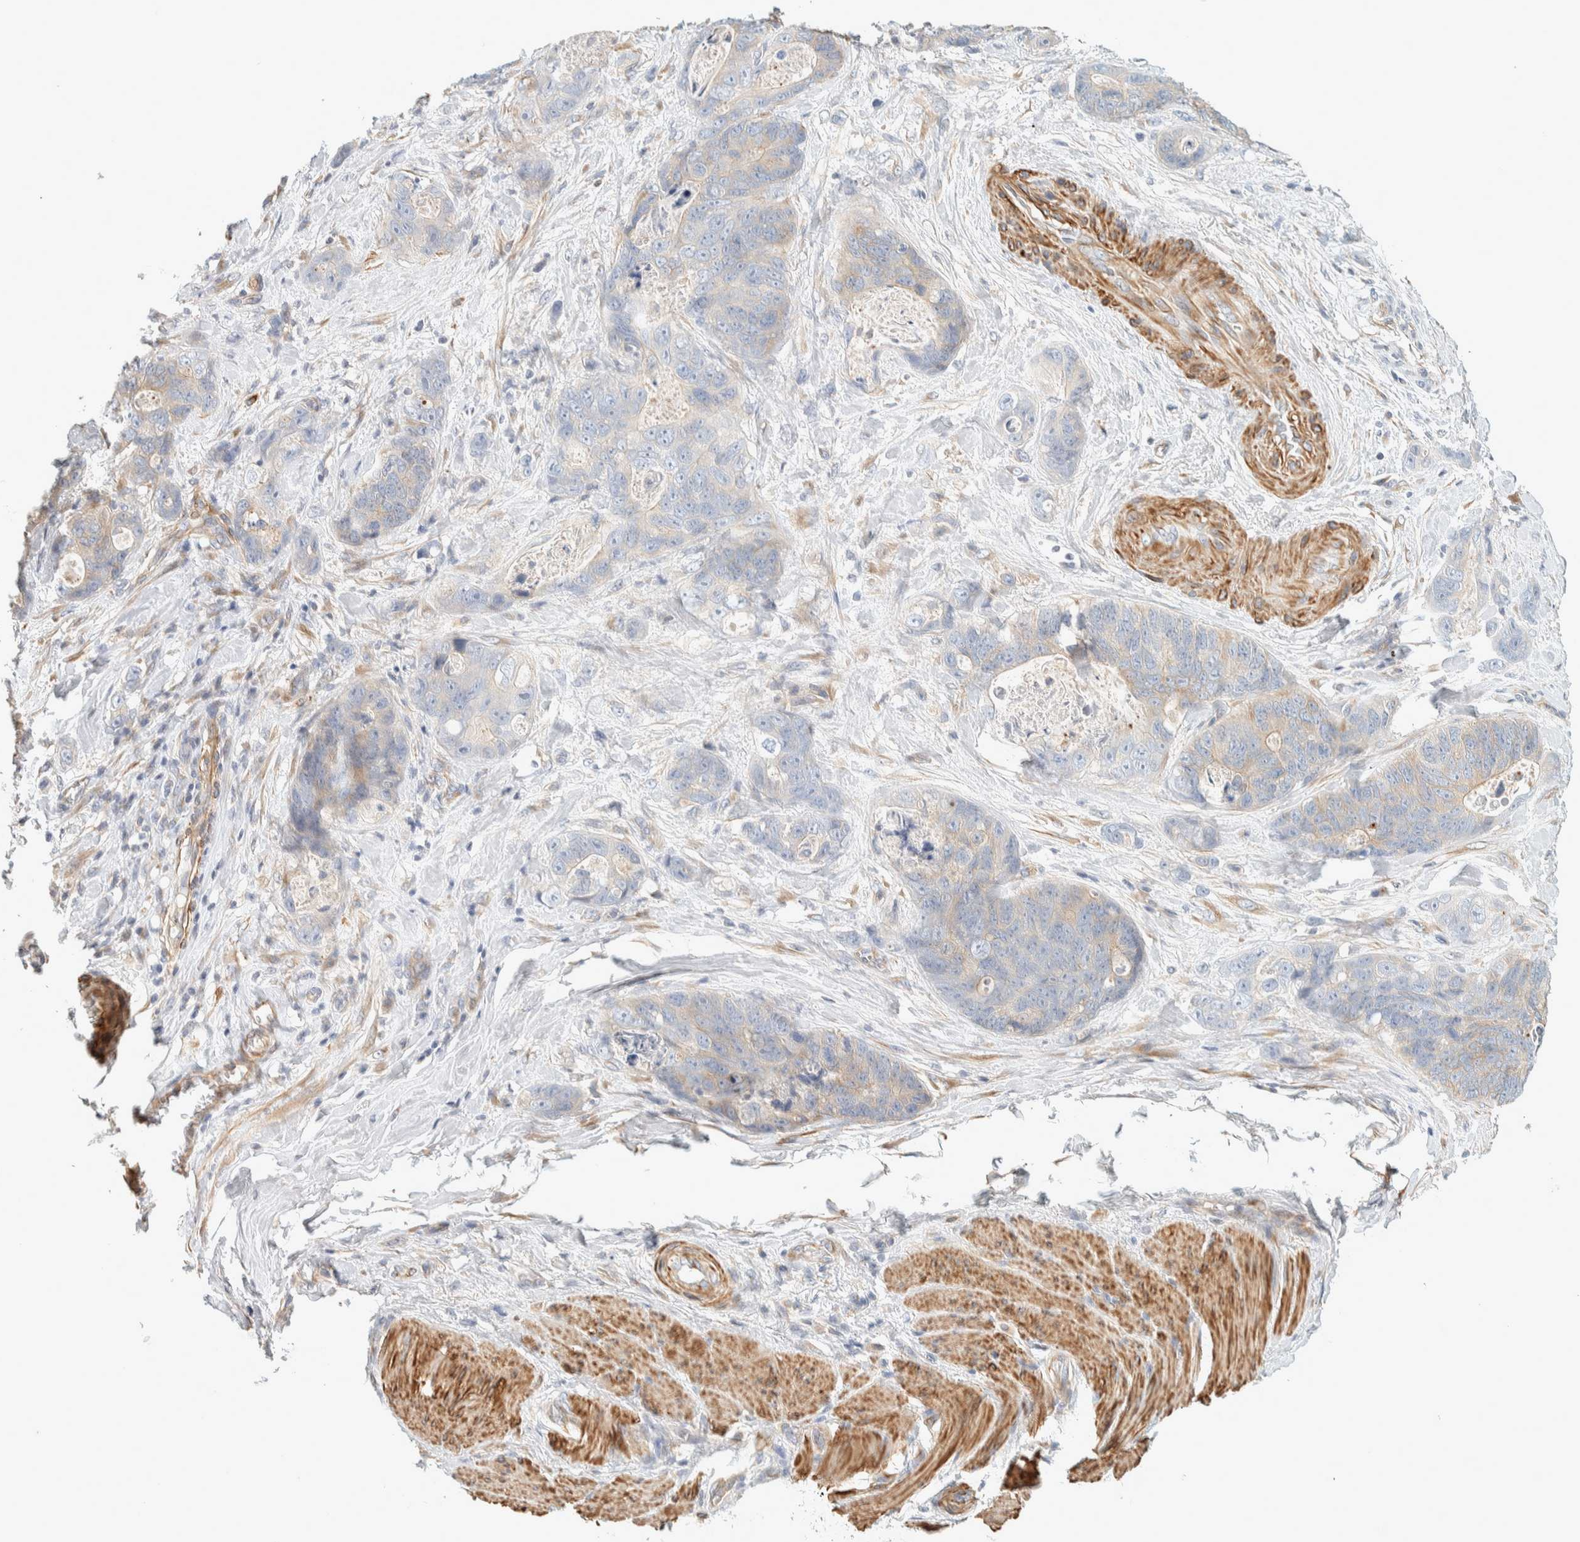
{"staining": {"intensity": "weak", "quantity": "<25%", "location": "cytoplasmic/membranous"}, "tissue": "stomach cancer", "cell_type": "Tumor cells", "image_type": "cancer", "snomed": [{"axis": "morphology", "description": "Normal tissue, NOS"}, {"axis": "morphology", "description": "Adenocarcinoma, NOS"}, {"axis": "topography", "description": "Stomach"}], "caption": "A high-resolution histopathology image shows IHC staining of stomach cancer (adenocarcinoma), which shows no significant positivity in tumor cells.", "gene": "CDR2", "patient": {"sex": "female", "age": 89}}